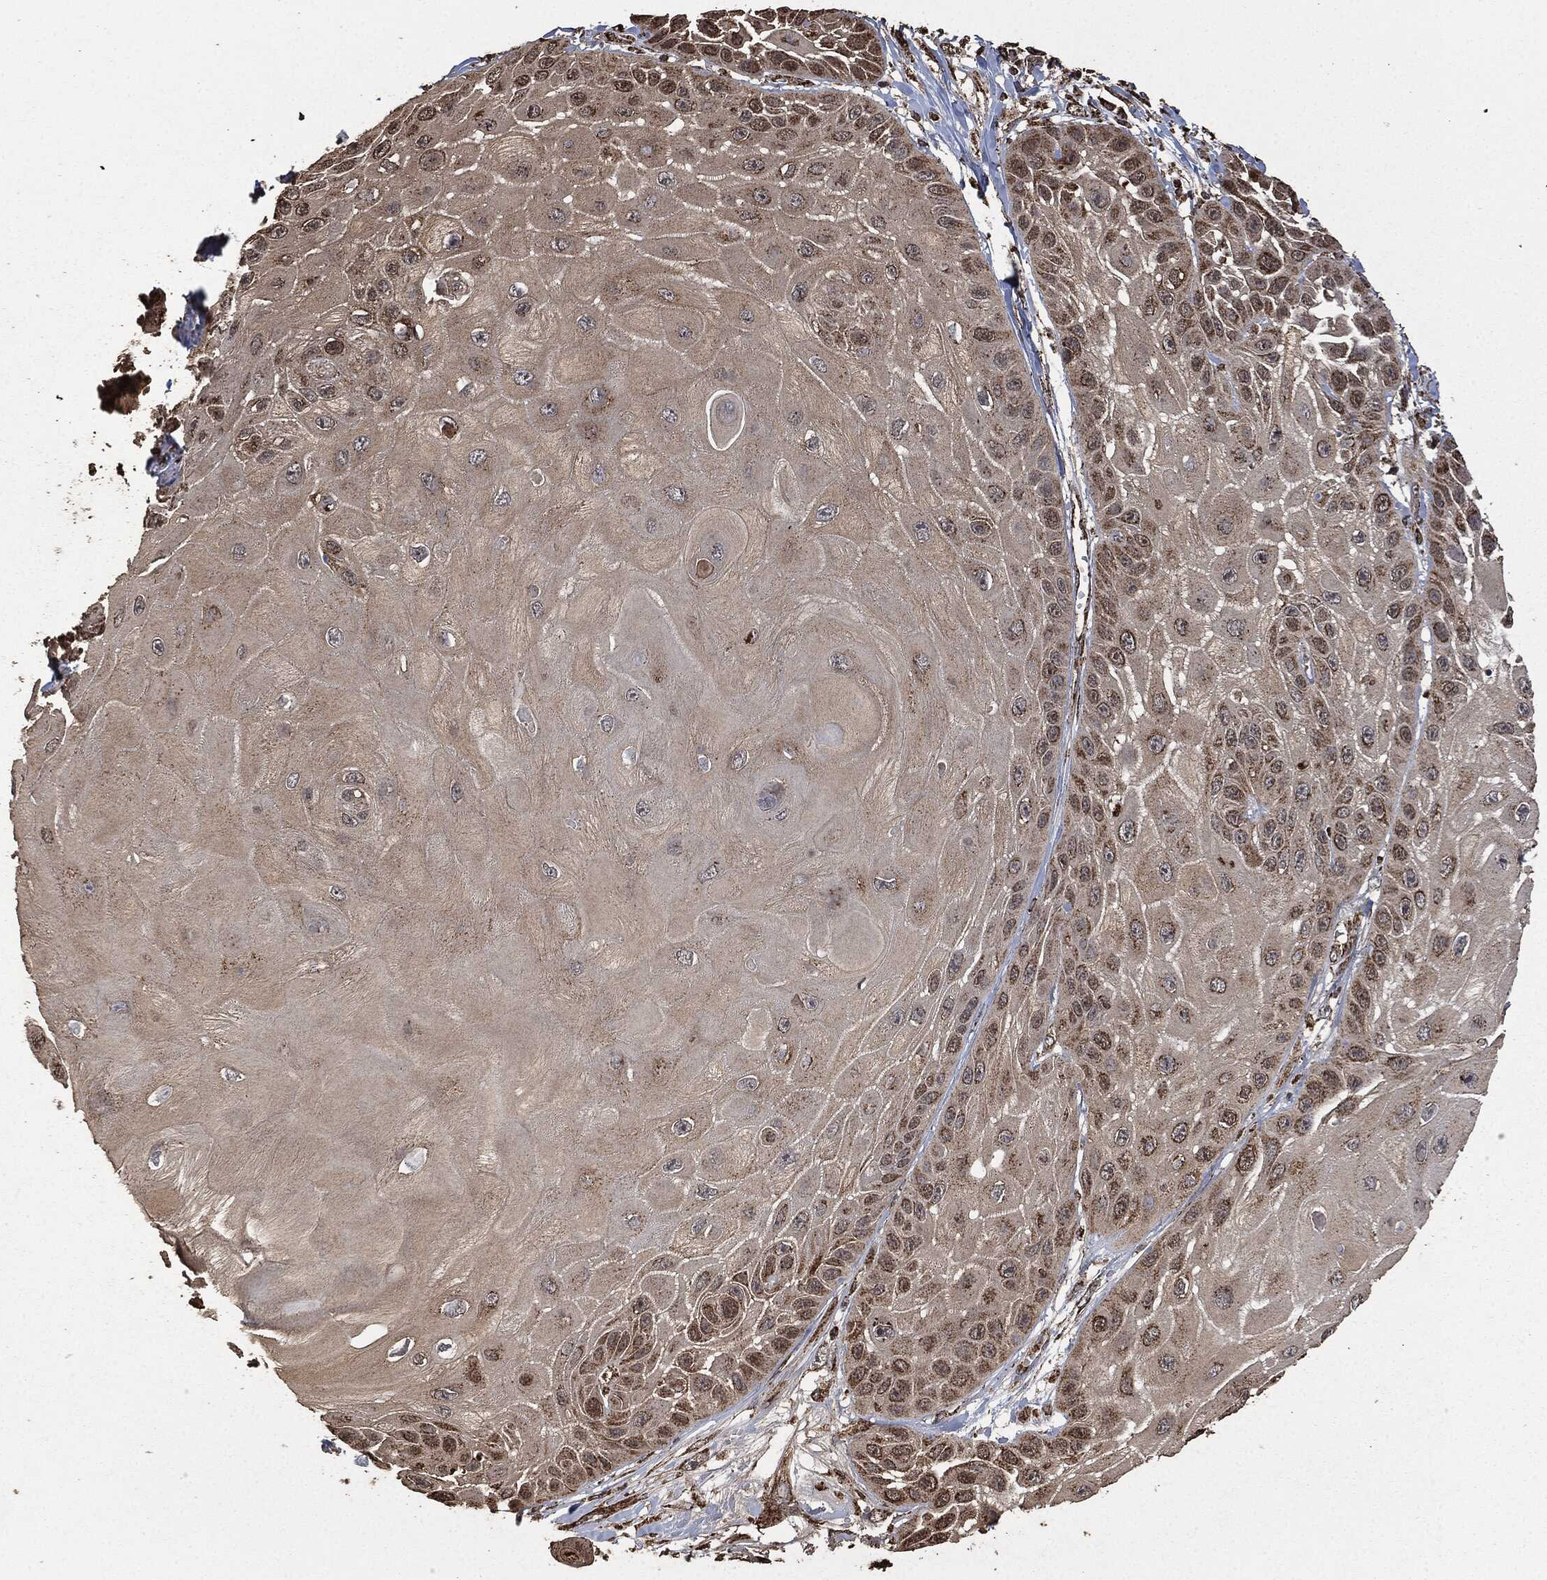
{"staining": {"intensity": "strong", "quantity": "25%-75%", "location": "cytoplasmic/membranous"}, "tissue": "skin cancer", "cell_type": "Tumor cells", "image_type": "cancer", "snomed": [{"axis": "morphology", "description": "Normal tissue, NOS"}, {"axis": "morphology", "description": "Squamous cell carcinoma, NOS"}, {"axis": "topography", "description": "Skin"}], "caption": "Skin cancer tissue shows strong cytoplasmic/membranous staining in about 25%-75% of tumor cells, visualized by immunohistochemistry.", "gene": "LIG3", "patient": {"sex": "male", "age": 79}}